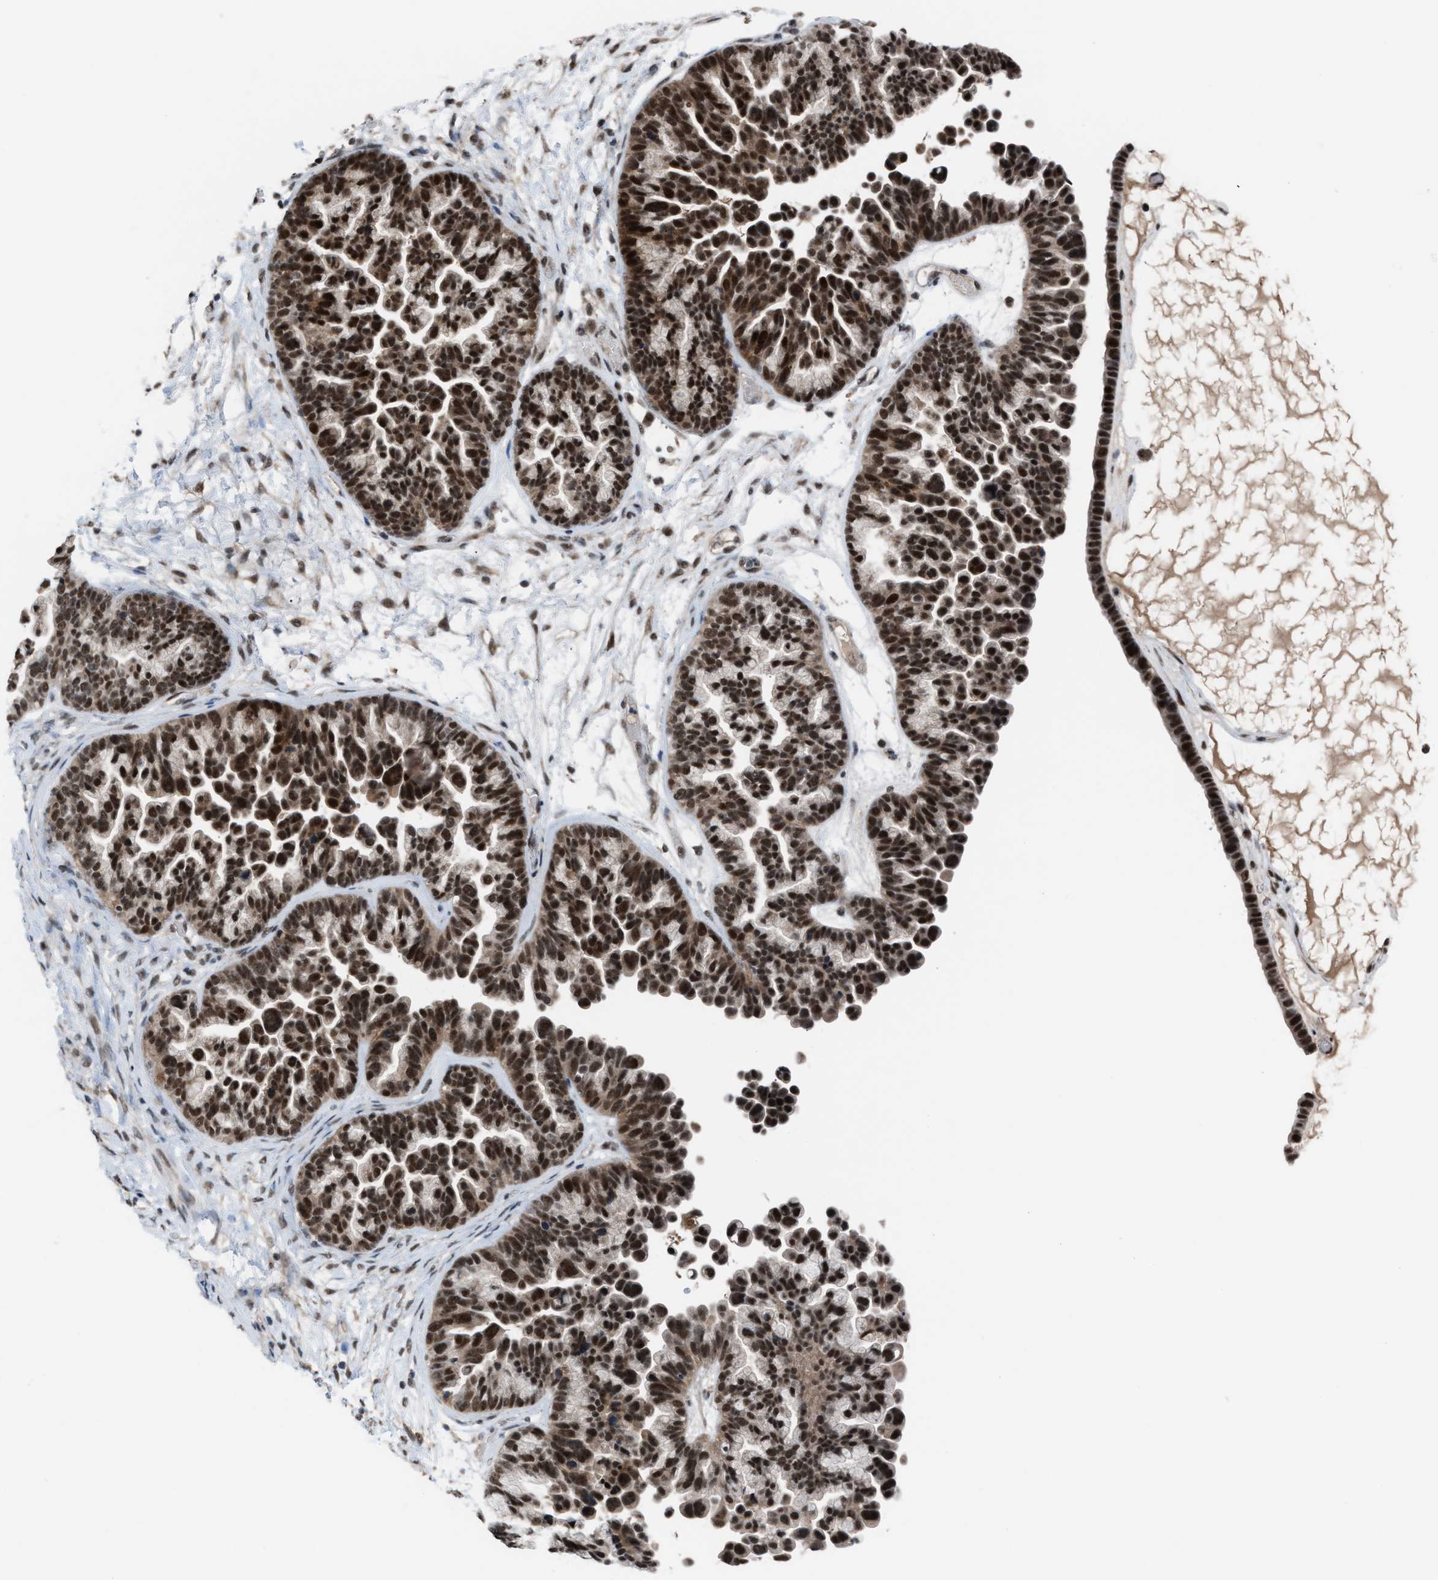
{"staining": {"intensity": "strong", "quantity": ">75%", "location": "nuclear"}, "tissue": "ovarian cancer", "cell_type": "Tumor cells", "image_type": "cancer", "snomed": [{"axis": "morphology", "description": "Cystadenocarcinoma, serous, NOS"}, {"axis": "topography", "description": "Ovary"}], "caption": "IHC image of ovarian serous cystadenocarcinoma stained for a protein (brown), which shows high levels of strong nuclear expression in approximately >75% of tumor cells.", "gene": "PRPF4", "patient": {"sex": "female", "age": 56}}